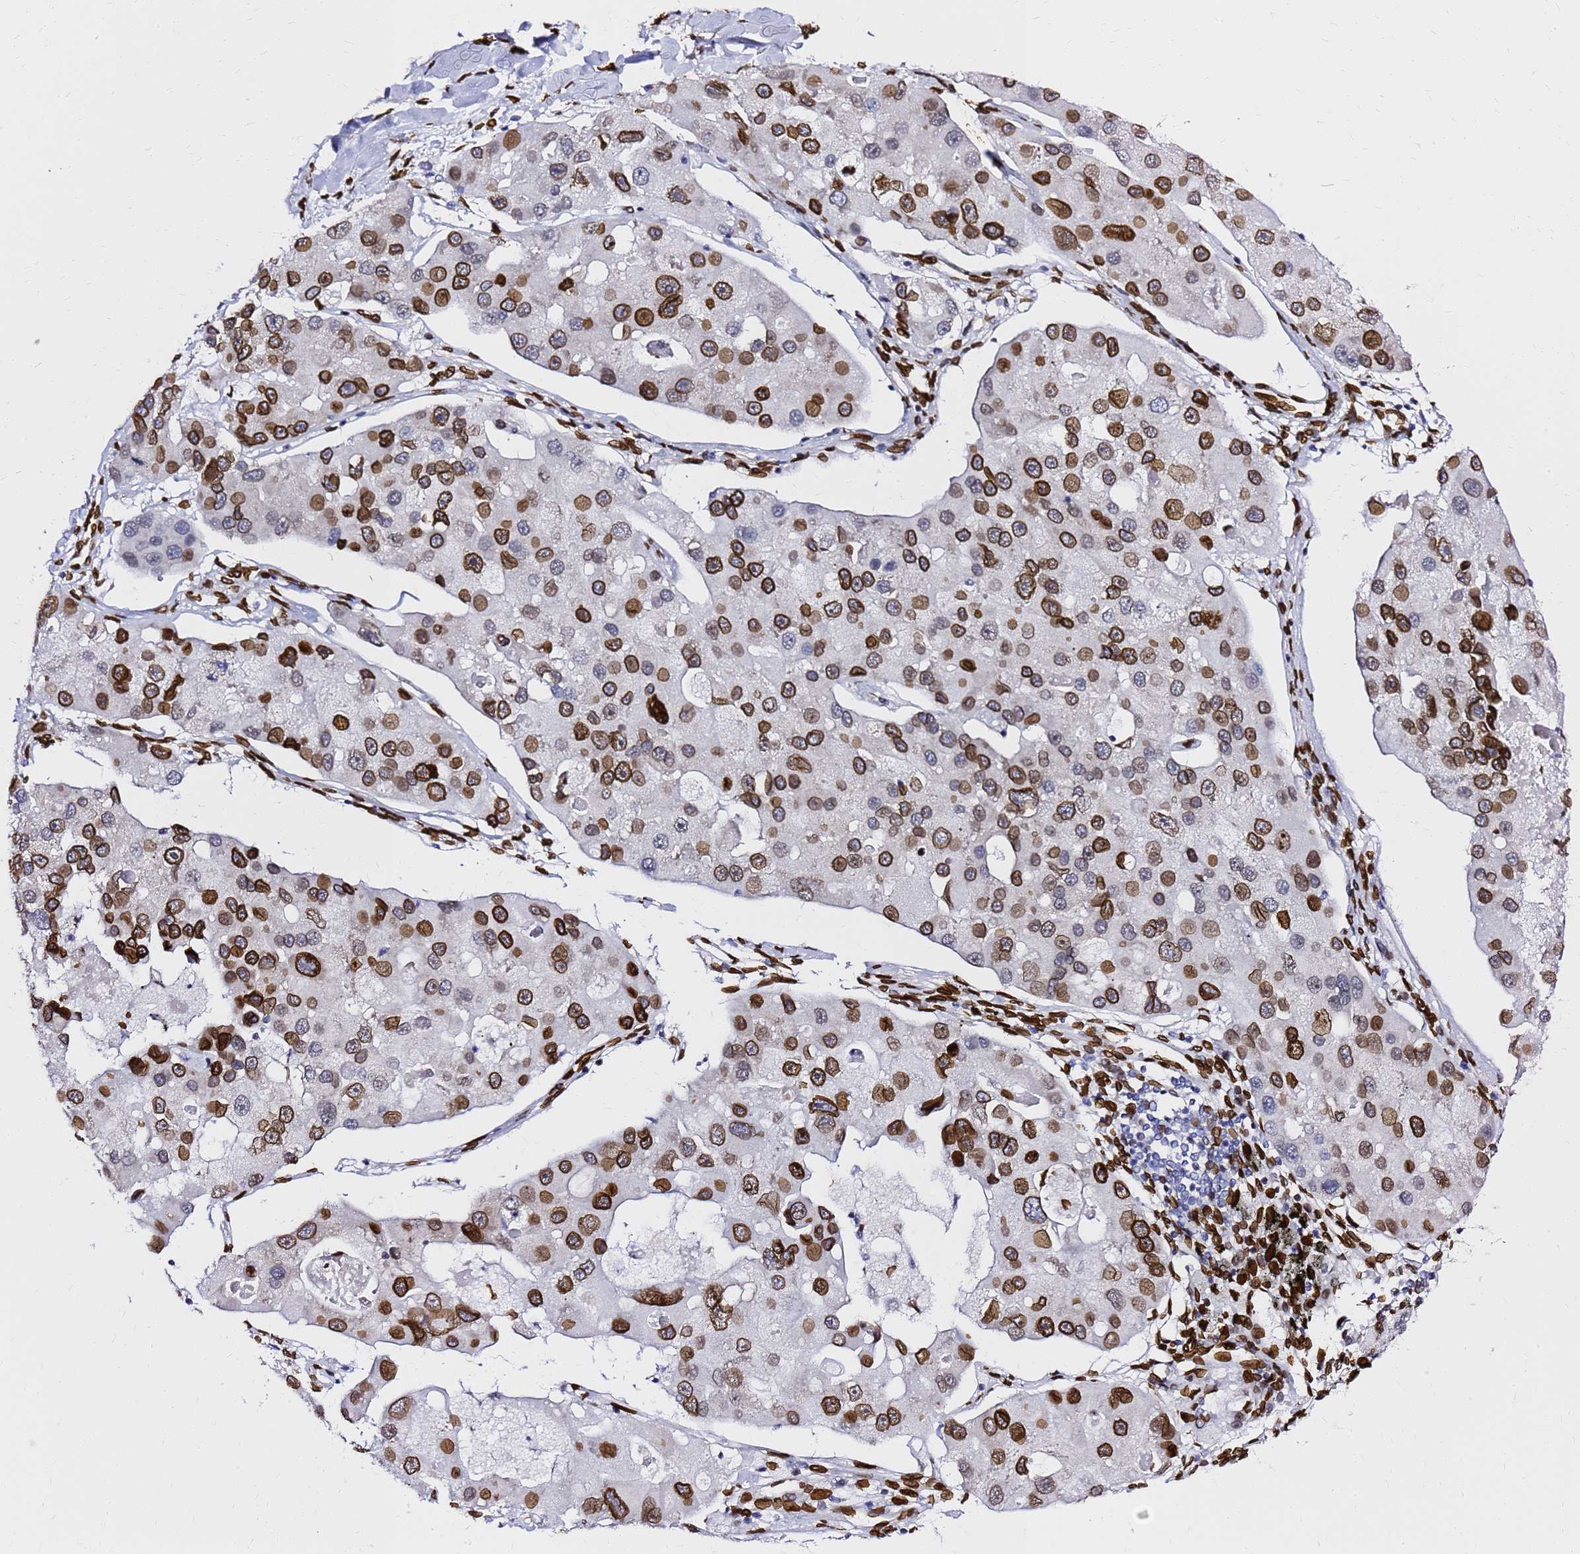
{"staining": {"intensity": "strong", "quantity": ">75%", "location": "cytoplasmic/membranous,nuclear"}, "tissue": "lung cancer", "cell_type": "Tumor cells", "image_type": "cancer", "snomed": [{"axis": "morphology", "description": "Adenocarcinoma, NOS"}, {"axis": "topography", "description": "Lung"}], "caption": "Immunohistochemistry (IHC) histopathology image of neoplastic tissue: adenocarcinoma (lung) stained using IHC displays high levels of strong protein expression localized specifically in the cytoplasmic/membranous and nuclear of tumor cells, appearing as a cytoplasmic/membranous and nuclear brown color.", "gene": "C6orf141", "patient": {"sex": "female", "age": 54}}